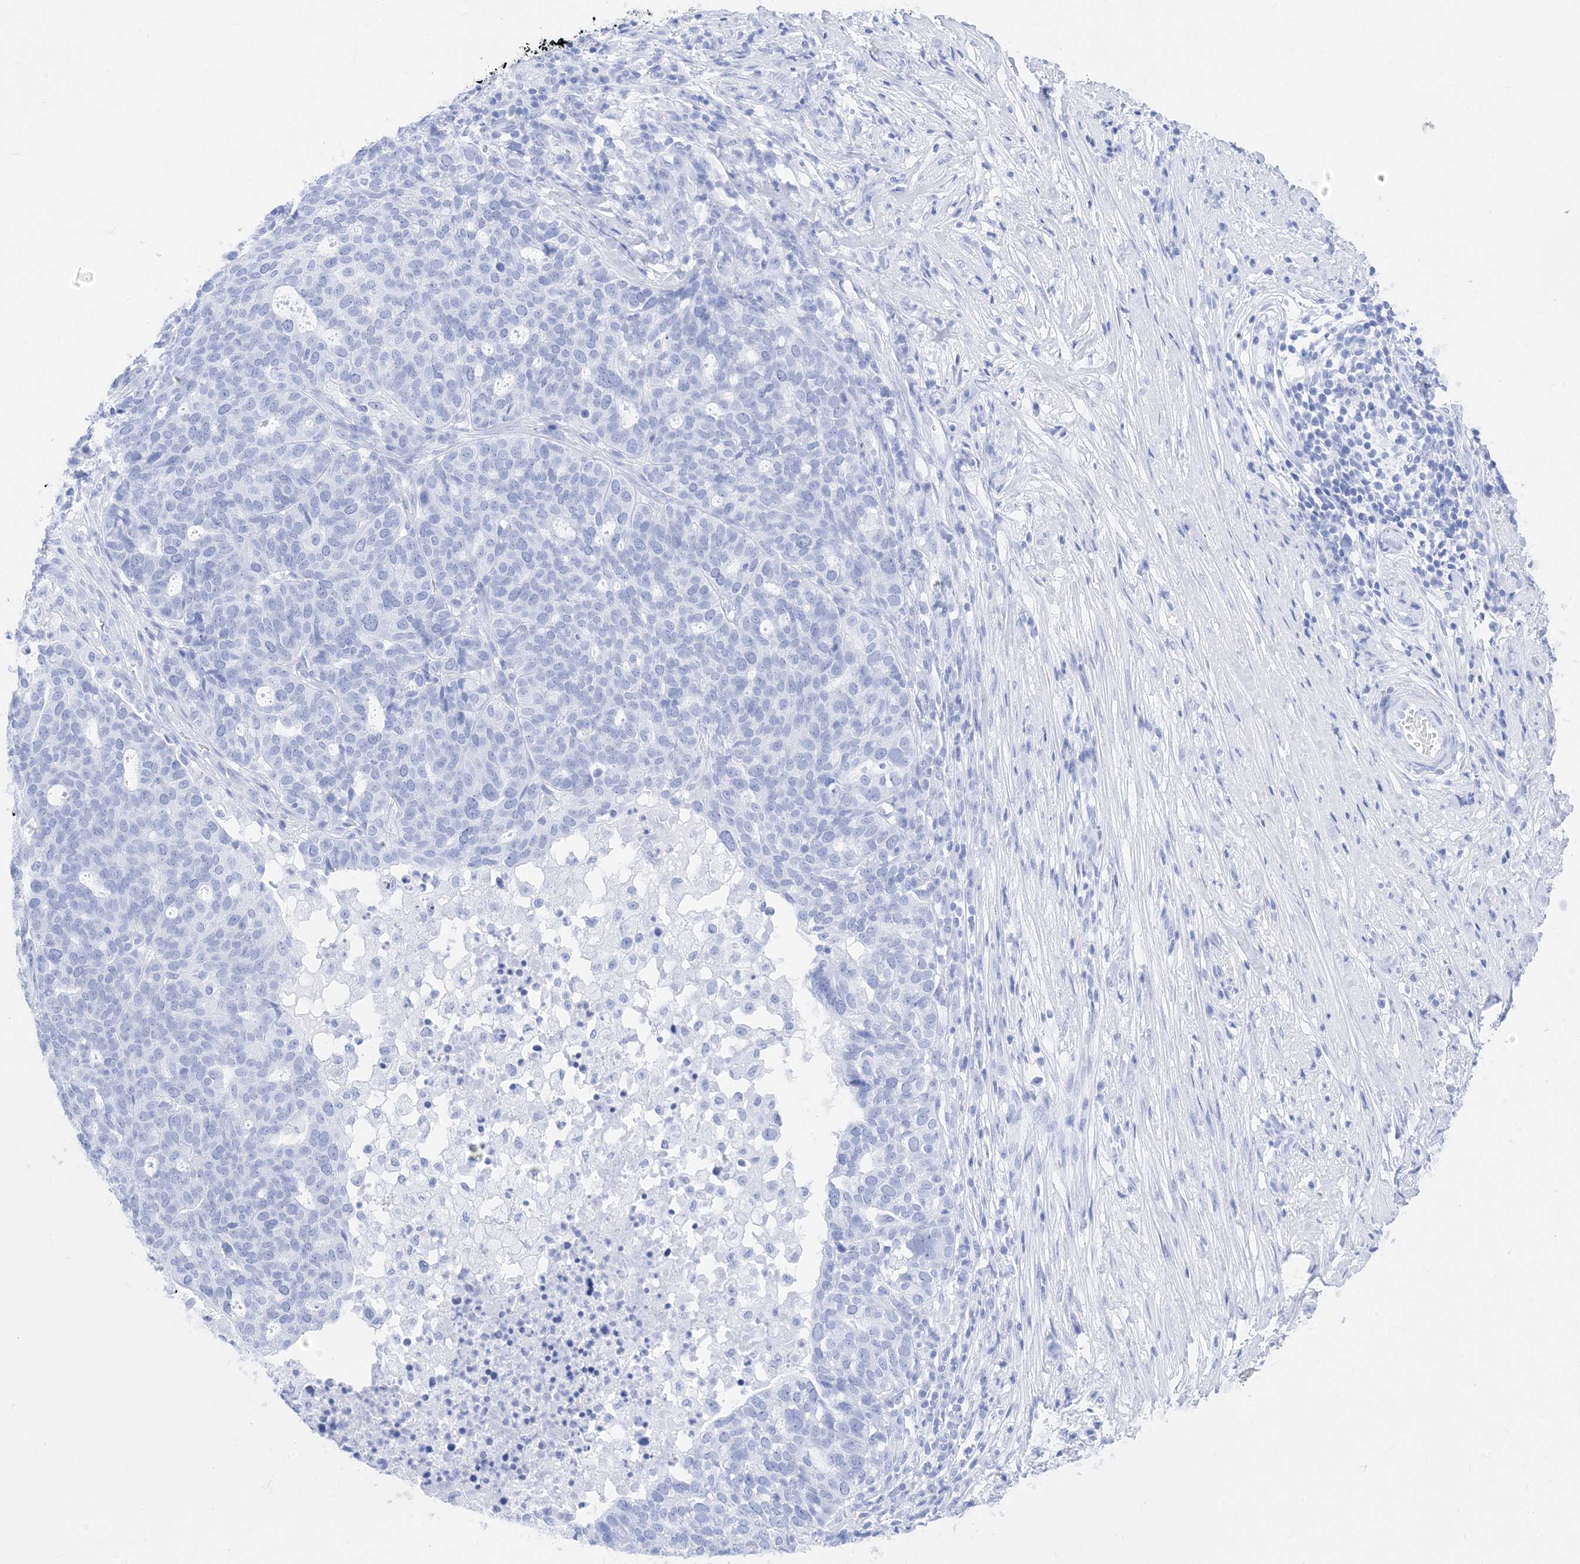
{"staining": {"intensity": "negative", "quantity": "none", "location": "none"}, "tissue": "ovarian cancer", "cell_type": "Tumor cells", "image_type": "cancer", "snomed": [{"axis": "morphology", "description": "Cystadenocarcinoma, serous, NOS"}, {"axis": "topography", "description": "Ovary"}], "caption": "Ovarian cancer (serous cystadenocarcinoma) was stained to show a protein in brown. There is no significant positivity in tumor cells.", "gene": "MUC17", "patient": {"sex": "female", "age": 59}}